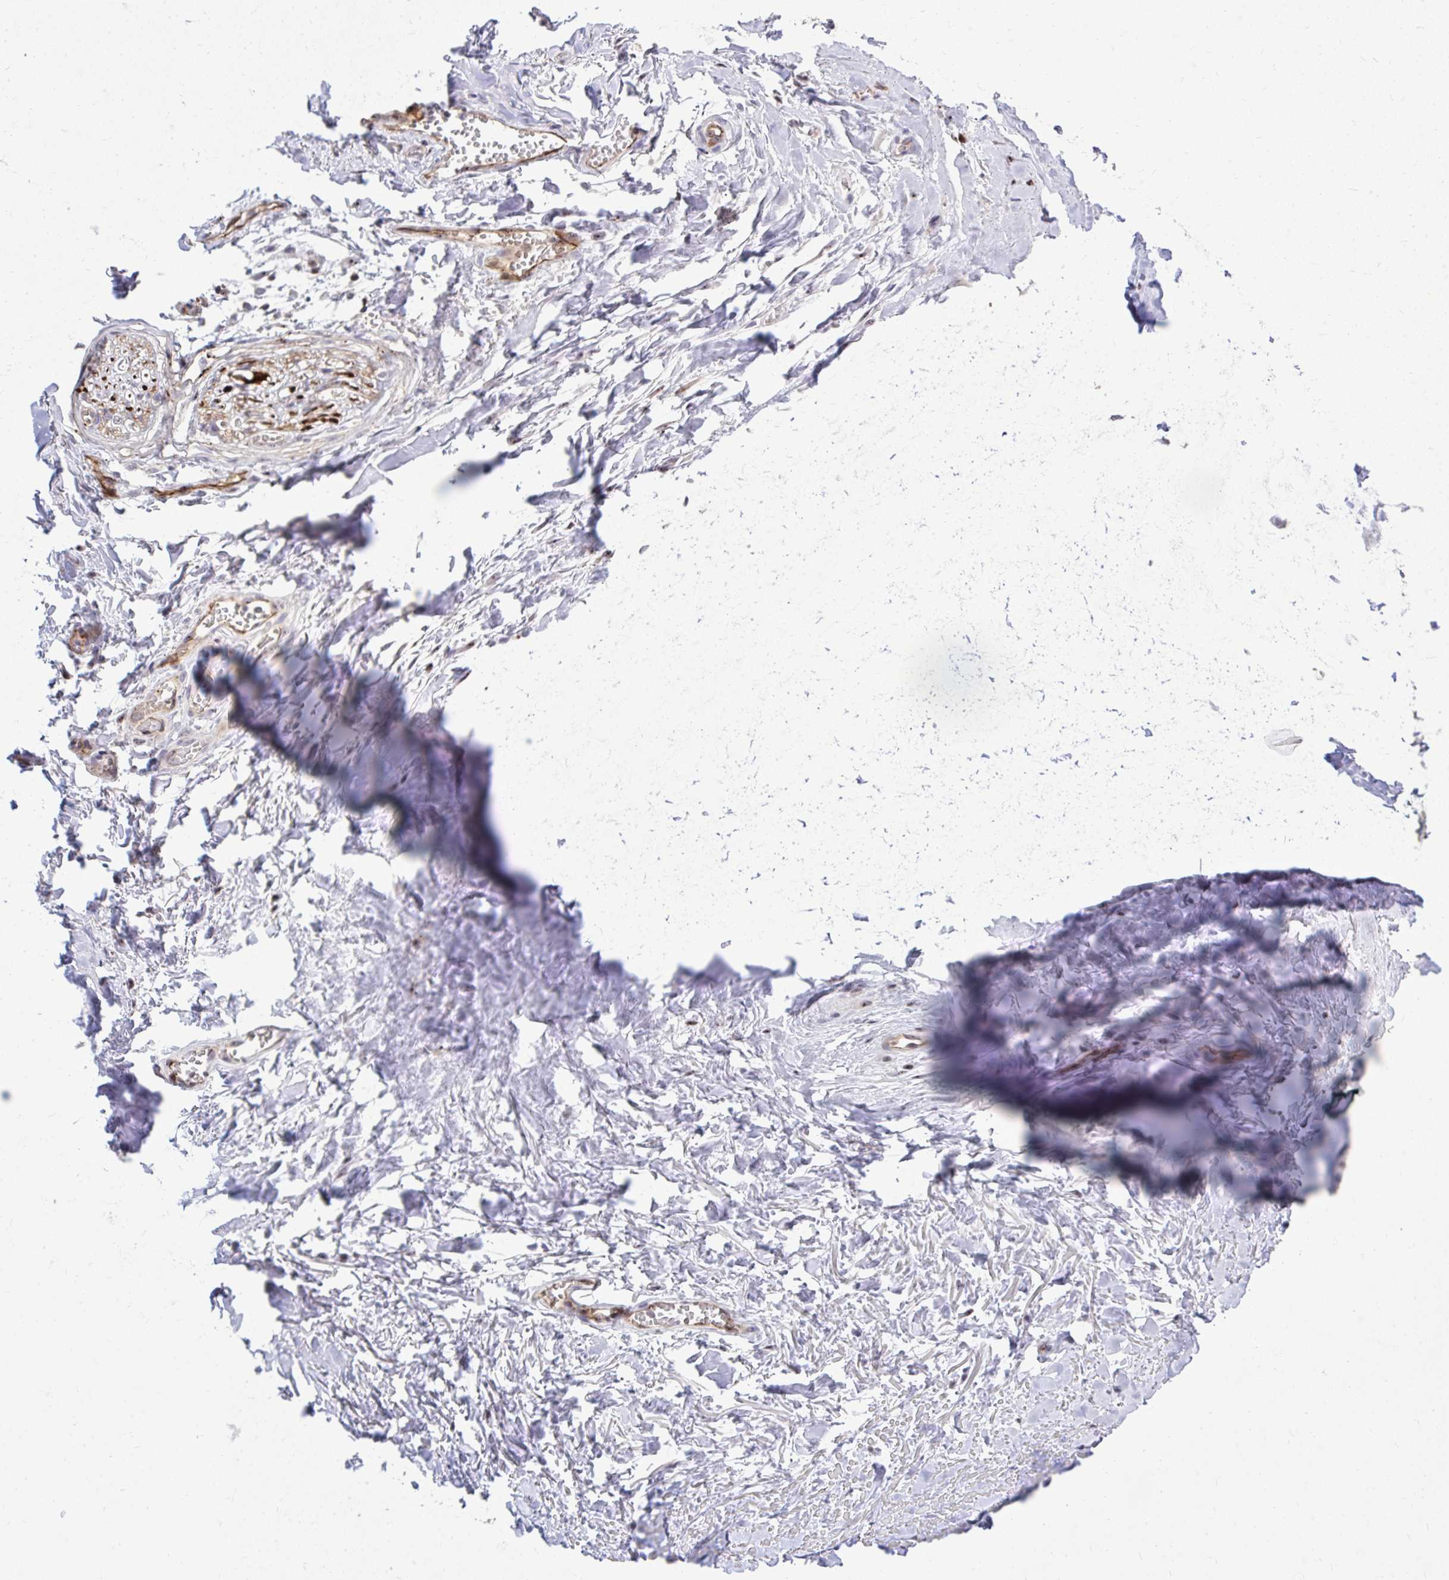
{"staining": {"intensity": "negative", "quantity": "none", "location": "none"}, "tissue": "soft tissue", "cell_type": "Fibroblasts", "image_type": "normal", "snomed": [{"axis": "morphology", "description": "Normal tissue, NOS"}, {"axis": "topography", "description": "Cartilage tissue"}, {"axis": "topography", "description": "Nasopharynx"}, {"axis": "topography", "description": "Thyroid gland"}], "caption": "Immunohistochemistry of unremarkable soft tissue demonstrates no positivity in fibroblasts. (Brightfield microscopy of DAB (3,3'-diaminobenzidine) IHC at high magnification).", "gene": "FOXN3", "patient": {"sex": "male", "age": 63}}